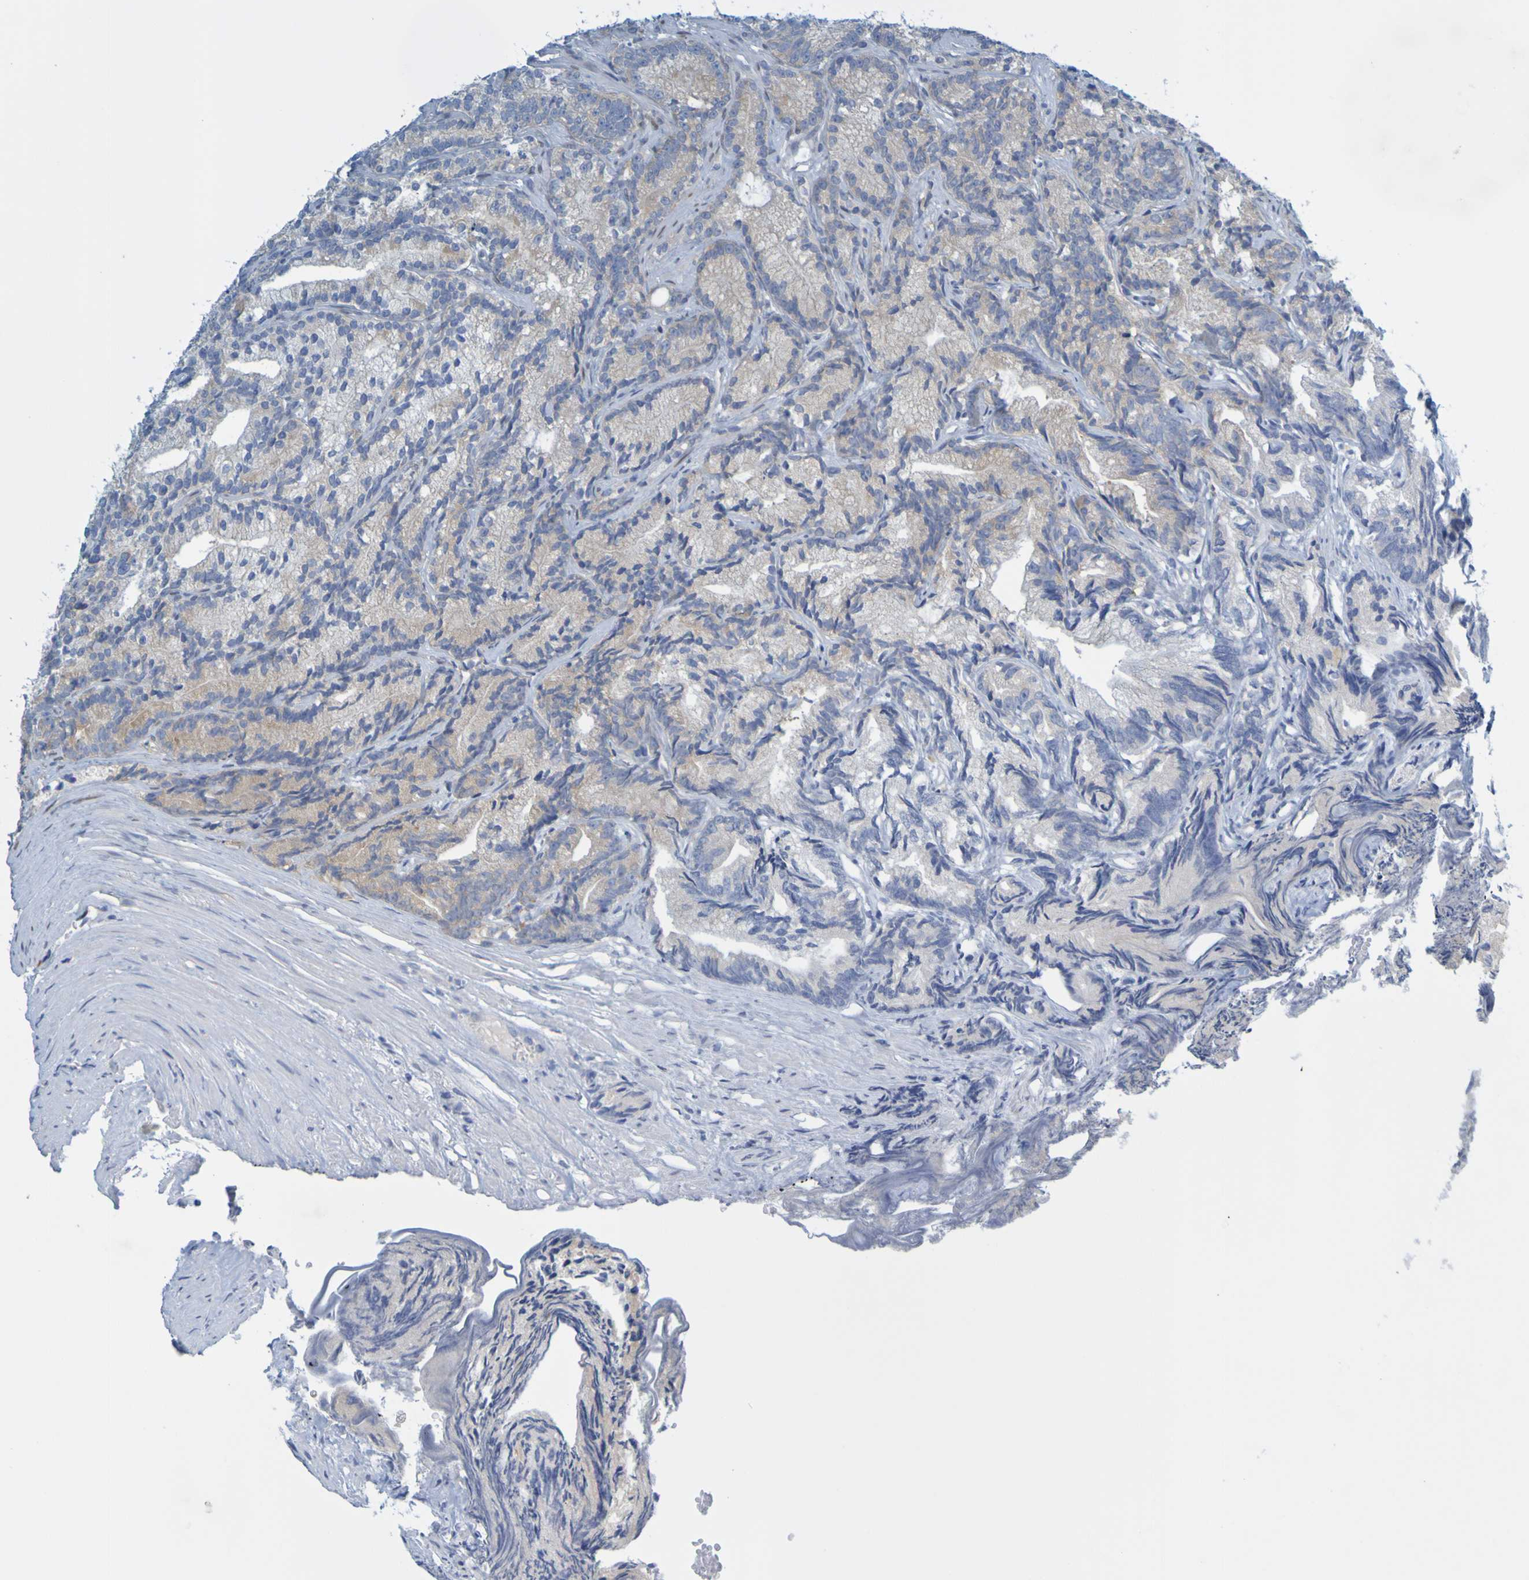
{"staining": {"intensity": "weak", "quantity": "<25%", "location": "cytoplasmic/membranous"}, "tissue": "prostate cancer", "cell_type": "Tumor cells", "image_type": "cancer", "snomed": [{"axis": "morphology", "description": "Adenocarcinoma, Low grade"}, {"axis": "topography", "description": "Prostate"}], "caption": "Immunohistochemical staining of human prostate low-grade adenocarcinoma reveals no significant positivity in tumor cells.", "gene": "MAG", "patient": {"sex": "male", "age": 89}}